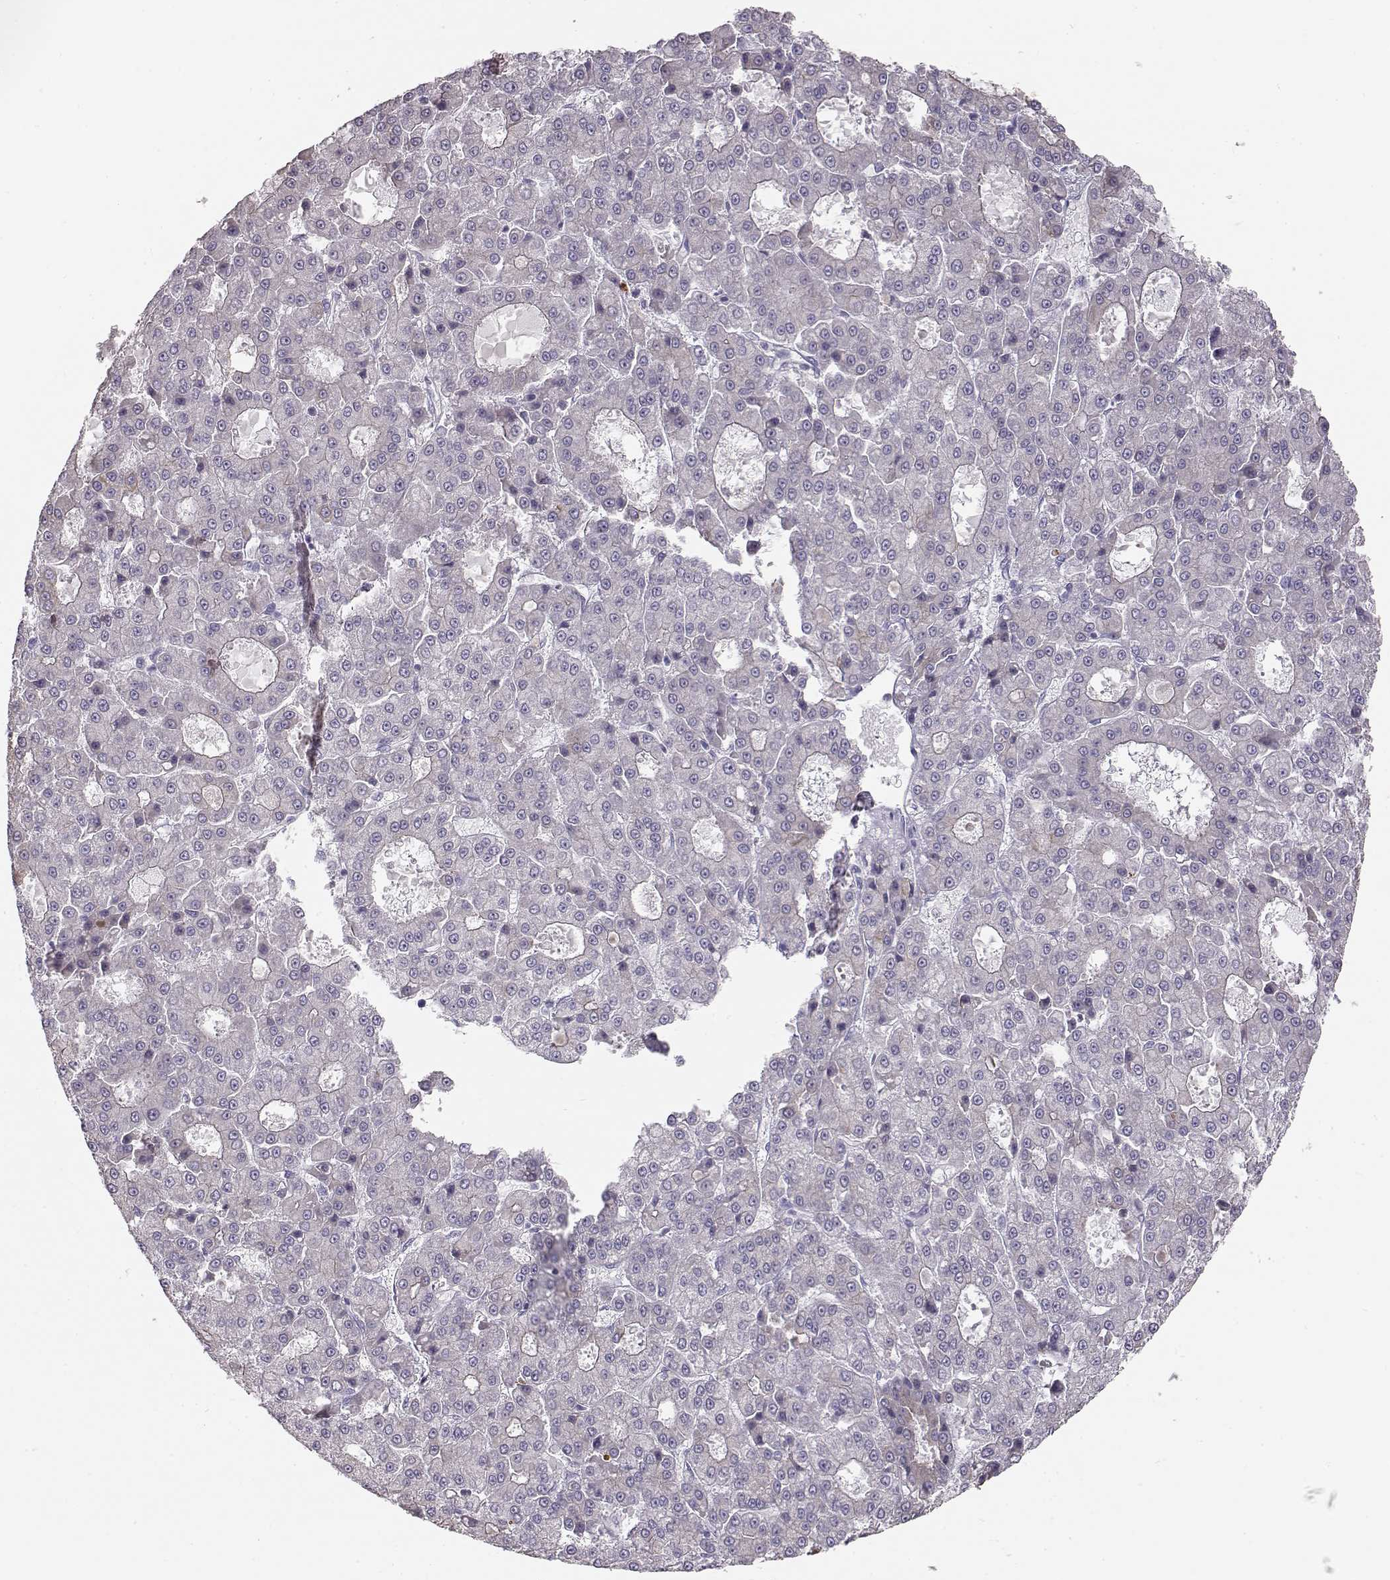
{"staining": {"intensity": "negative", "quantity": "none", "location": "none"}, "tissue": "liver cancer", "cell_type": "Tumor cells", "image_type": "cancer", "snomed": [{"axis": "morphology", "description": "Carcinoma, Hepatocellular, NOS"}, {"axis": "topography", "description": "Liver"}], "caption": "Hepatocellular carcinoma (liver) stained for a protein using immunohistochemistry (IHC) reveals no staining tumor cells.", "gene": "S100B", "patient": {"sex": "male", "age": 70}}